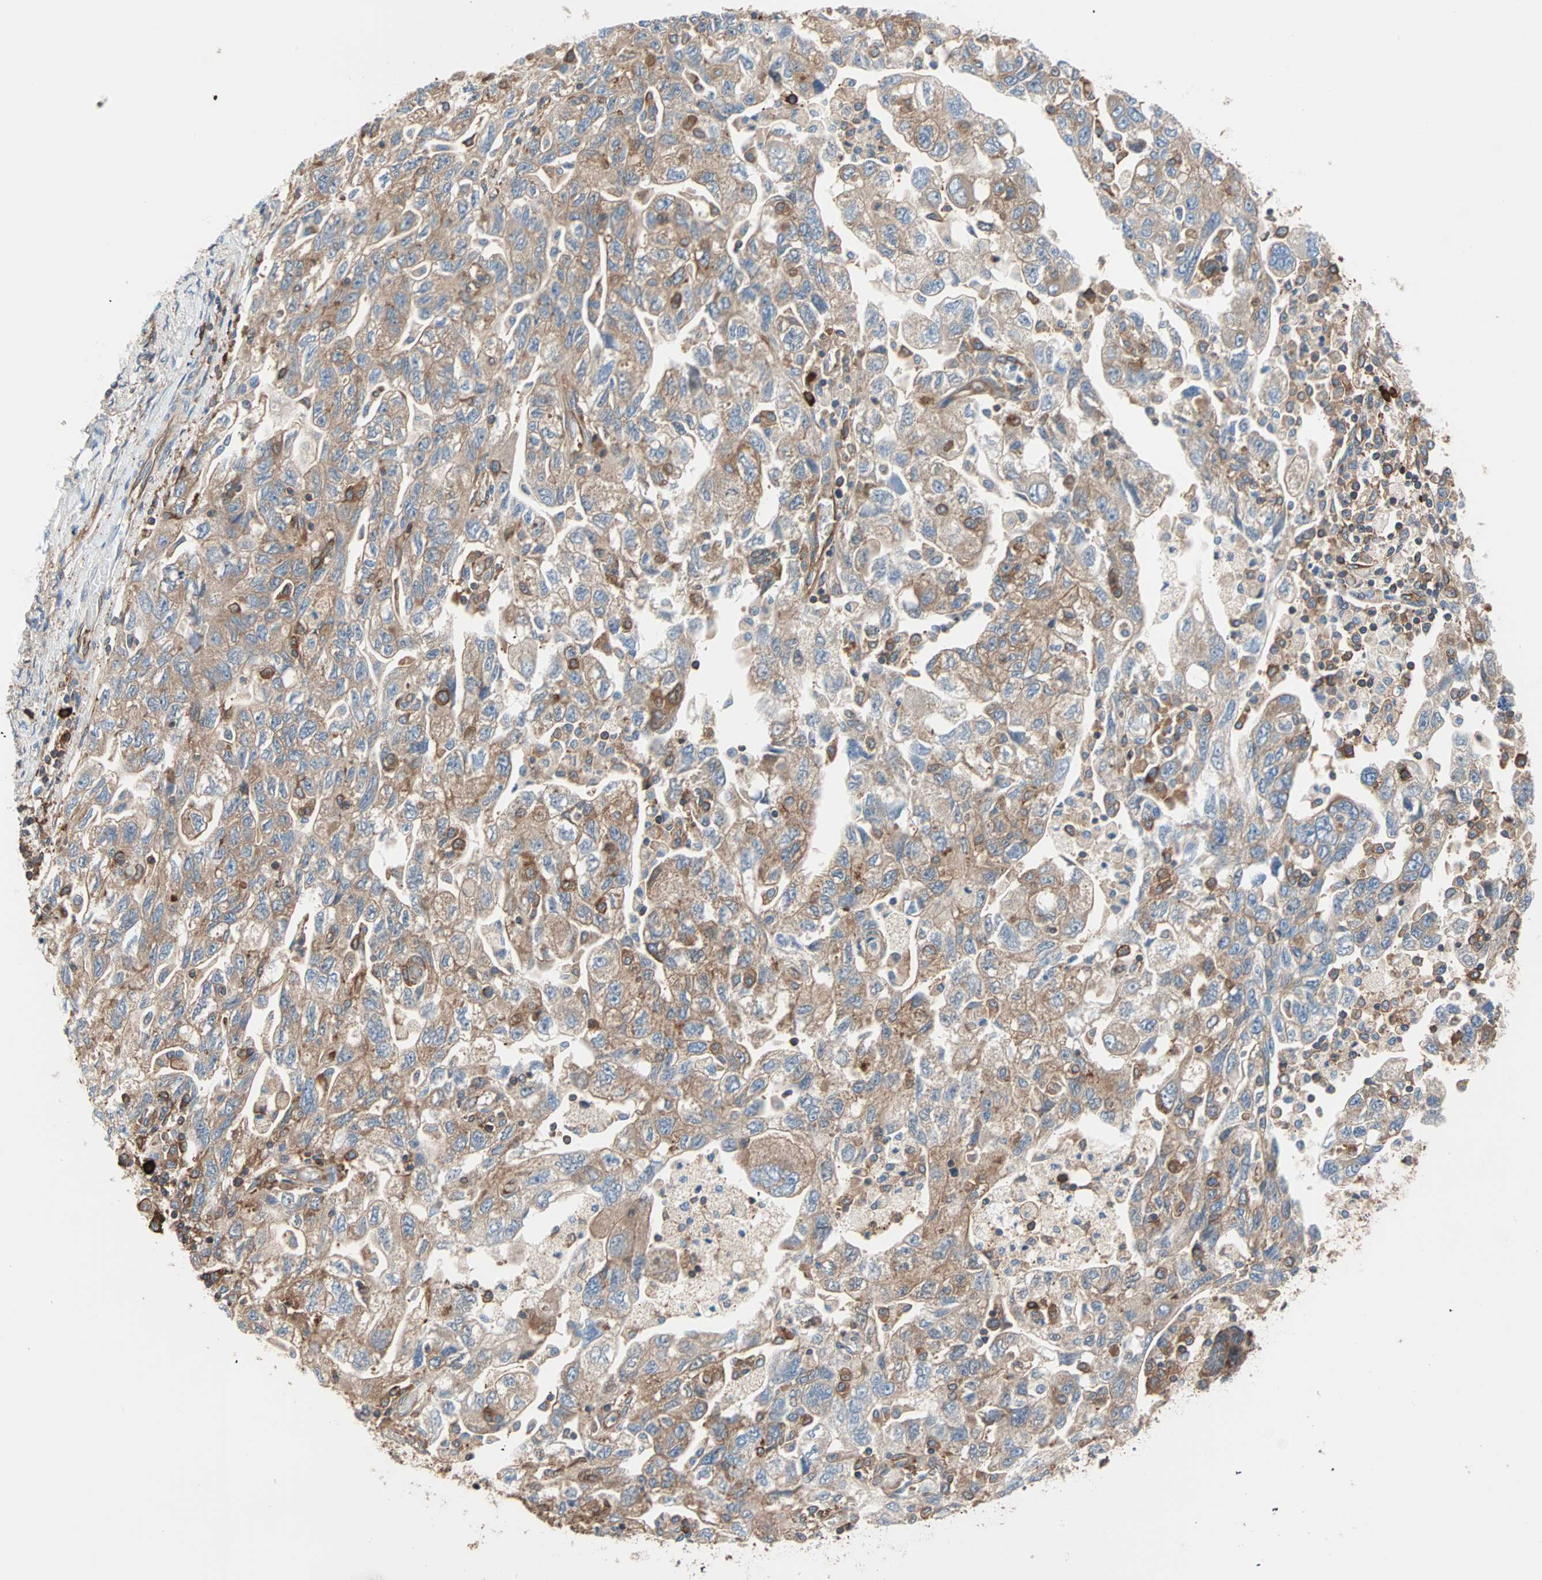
{"staining": {"intensity": "moderate", "quantity": ">75%", "location": "cytoplasmic/membranous"}, "tissue": "ovarian cancer", "cell_type": "Tumor cells", "image_type": "cancer", "snomed": [{"axis": "morphology", "description": "Carcinoma, NOS"}, {"axis": "morphology", "description": "Cystadenocarcinoma, serous, NOS"}, {"axis": "topography", "description": "Ovary"}], "caption": "Immunohistochemical staining of ovarian cancer (serous cystadenocarcinoma) shows medium levels of moderate cytoplasmic/membranous staining in approximately >75% of tumor cells. The staining was performed using DAB, with brown indicating positive protein expression. Nuclei are stained blue with hematoxylin.", "gene": "EEF2", "patient": {"sex": "female", "age": 69}}